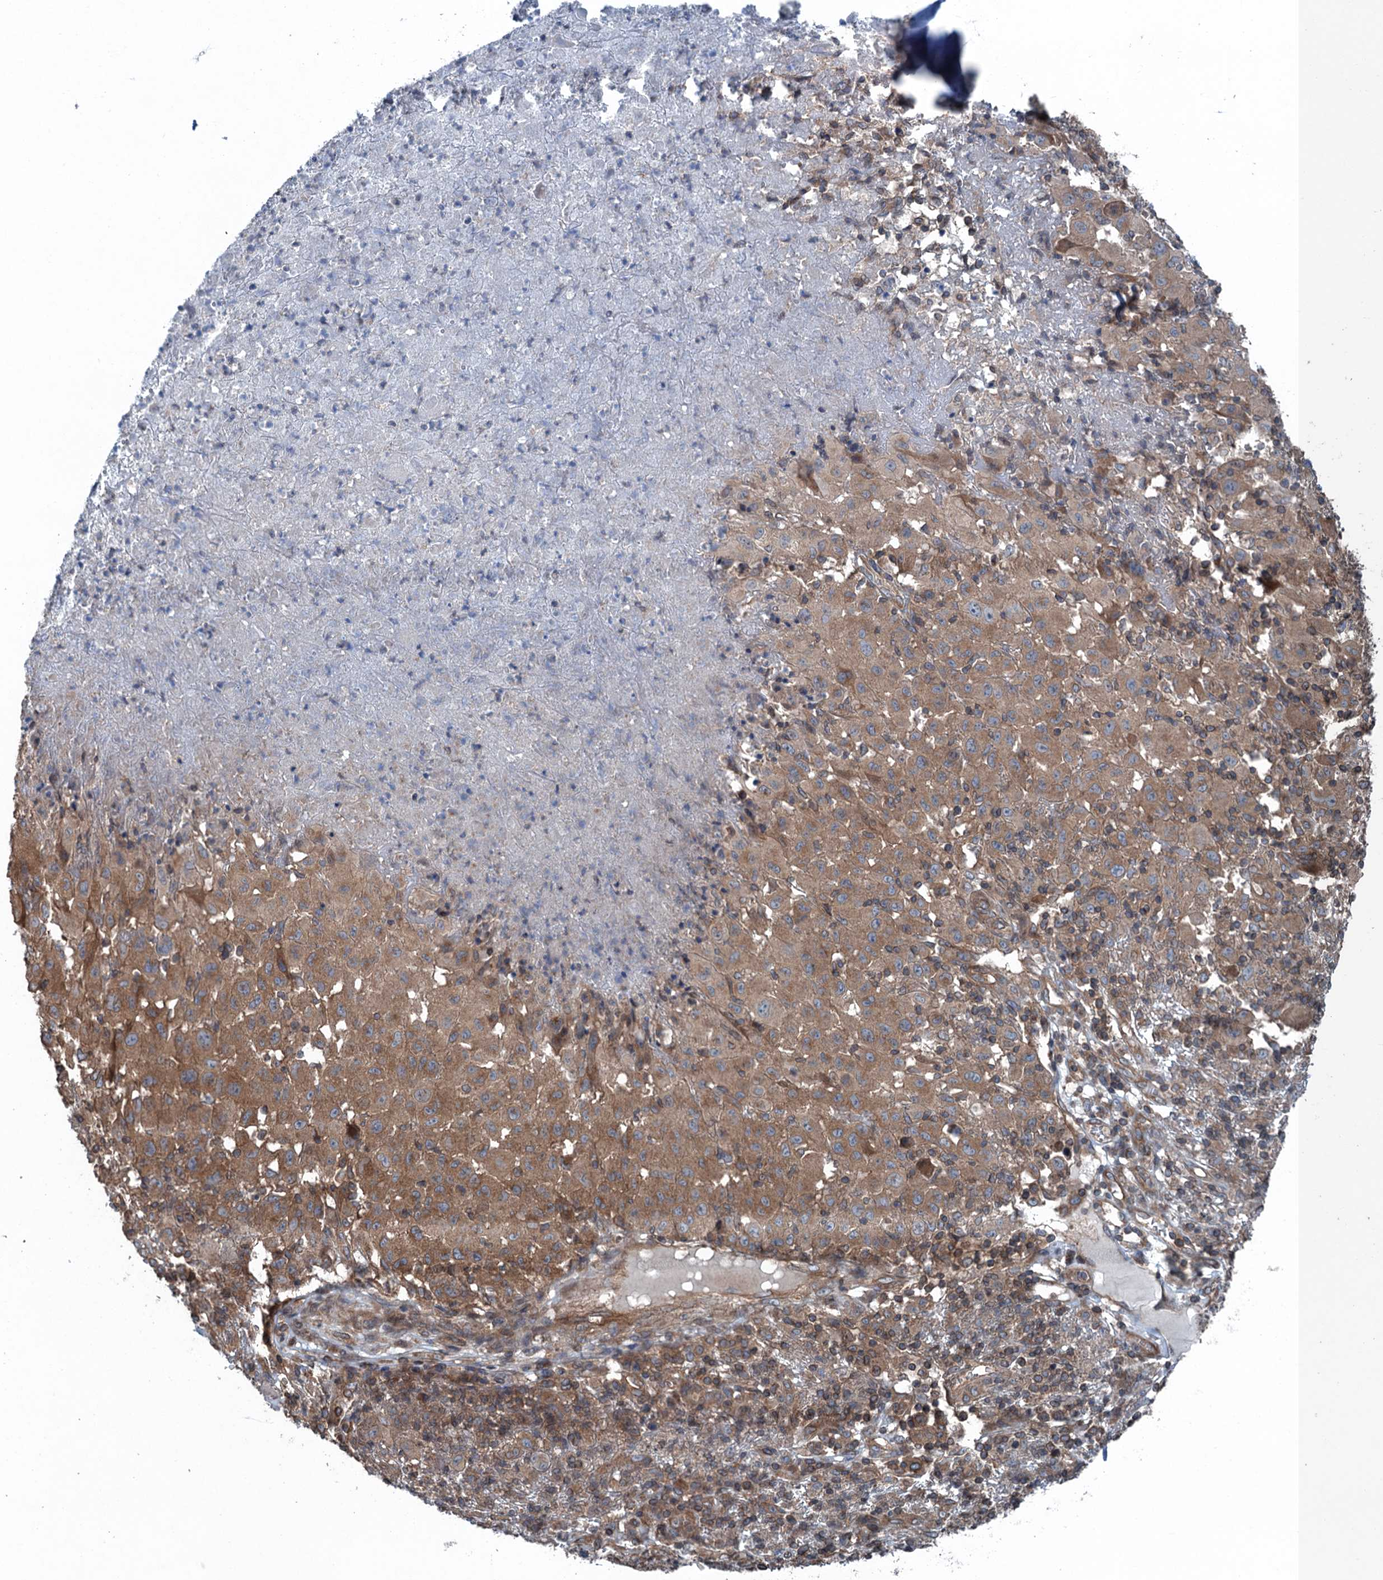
{"staining": {"intensity": "moderate", "quantity": ">75%", "location": "cytoplasmic/membranous"}, "tissue": "melanoma", "cell_type": "Tumor cells", "image_type": "cancer", "snomed": [{"axis": "morphology", "description": "Malignant melanoma, NOS"}, {"axis": "topography", "description": "Skin"}], "caption": "This is an image of immunohistochemistry staining of melanoma, which shows moderate expression in the cytoplasmic/membranous of tumor cells.", "gene": "TRAPPC8", "patient": {"sex": "male", "age": 73}}